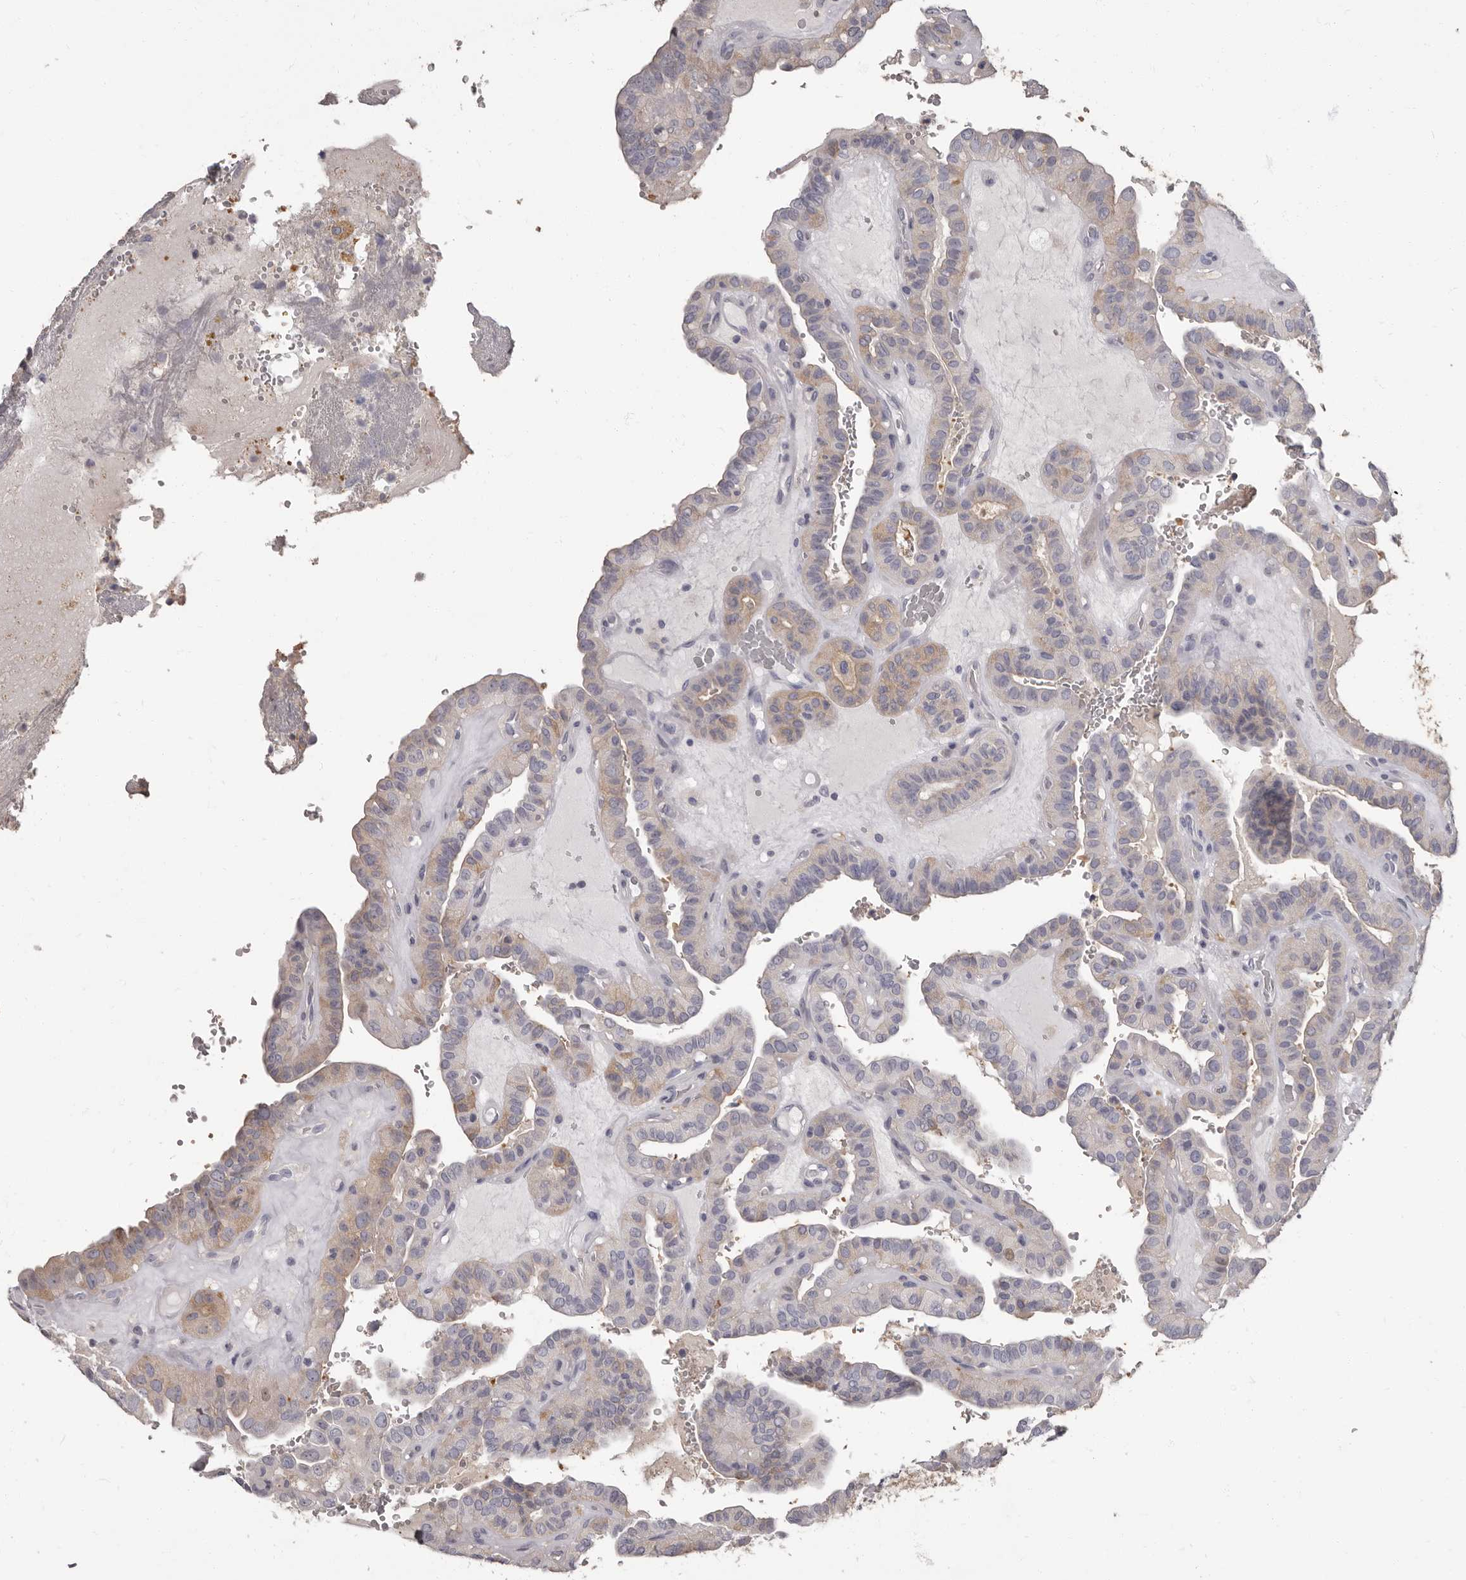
{"staining": {"intensity": "weak", "quantity": "25%-75%", "location": "cytoplasmic/membranous"}, "tissue": "thyroid cancer", "cell_type": "Tumor cells", "image_type": "cancer", "snomed": [{"axis": "morphology", "description": "Papillary adenocarcinoma, NOS"}, {"axis": "topography", "description": "Thyroid gland"}], "caption": "The photomicrograph demonstrates staining of thyroid cancer (papillary adenocarcinoma), revealing weak cytoplasmic/membranous protein expression (brown color) within tumor cells.", "gene": "APEH", "patient": {"sex": "male", "age": 77}}